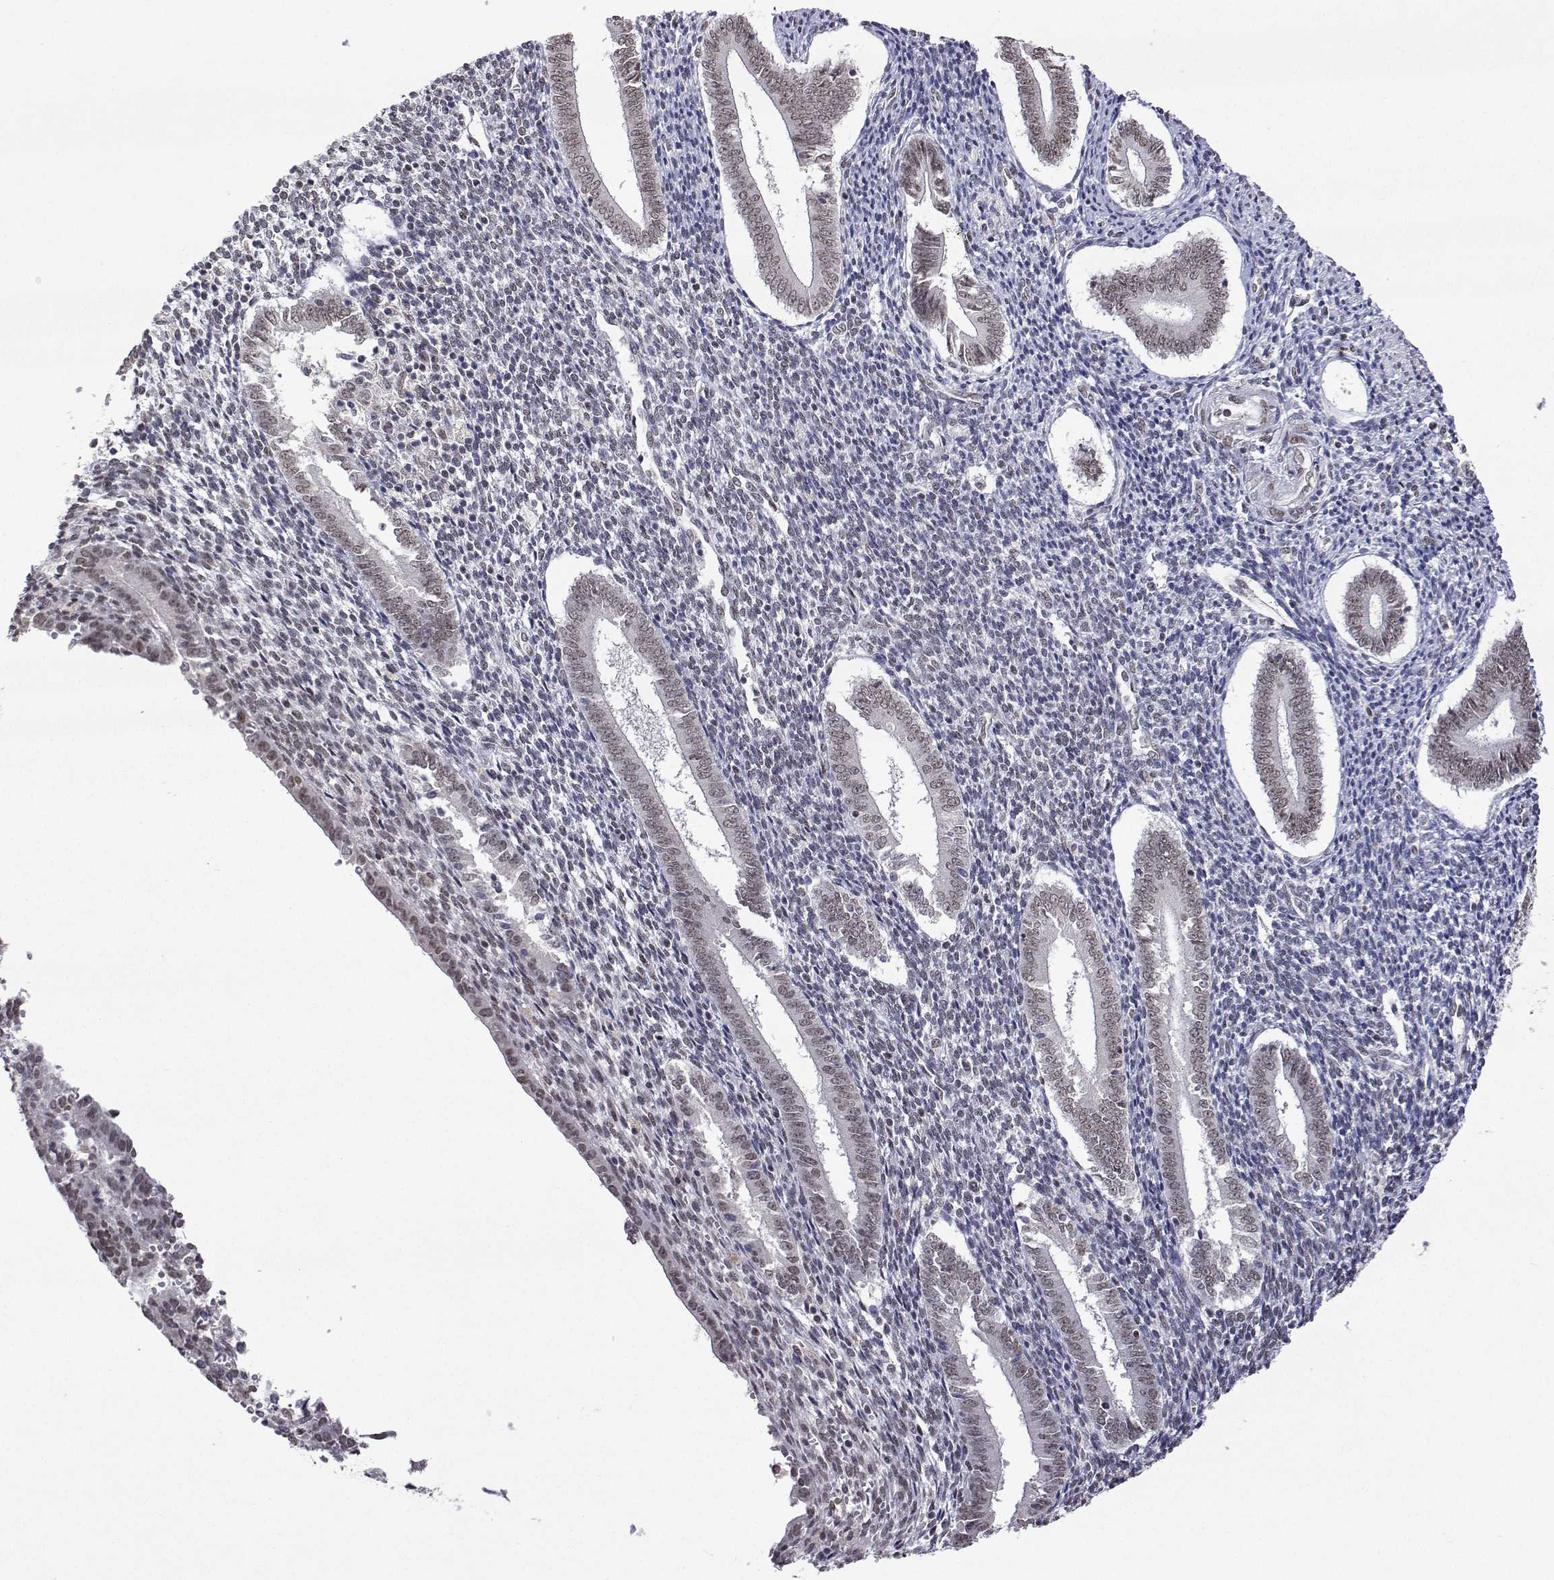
{"staining": {"intensity": "weak", "quantity": "25%-75%", "location": "nuclear"}, "tissue": "endometrium", "cell_type": "Cells in endometrial stroma", "image_type": "normal", "snomed": [{"axis": "morphology", "description": "Normal tissue, NOS"}, {"axis": "topography", "description": "Endometrium"}], "caption": "Weak nuclear protein positivity is seen in about 25%-75% of cells in endometrial stroma in endometrium. The protein of interest is shown in brown color, while the nuclei are stained blue.", "gene": "XPC", "patient": {"sex": "female", "age": 25}}